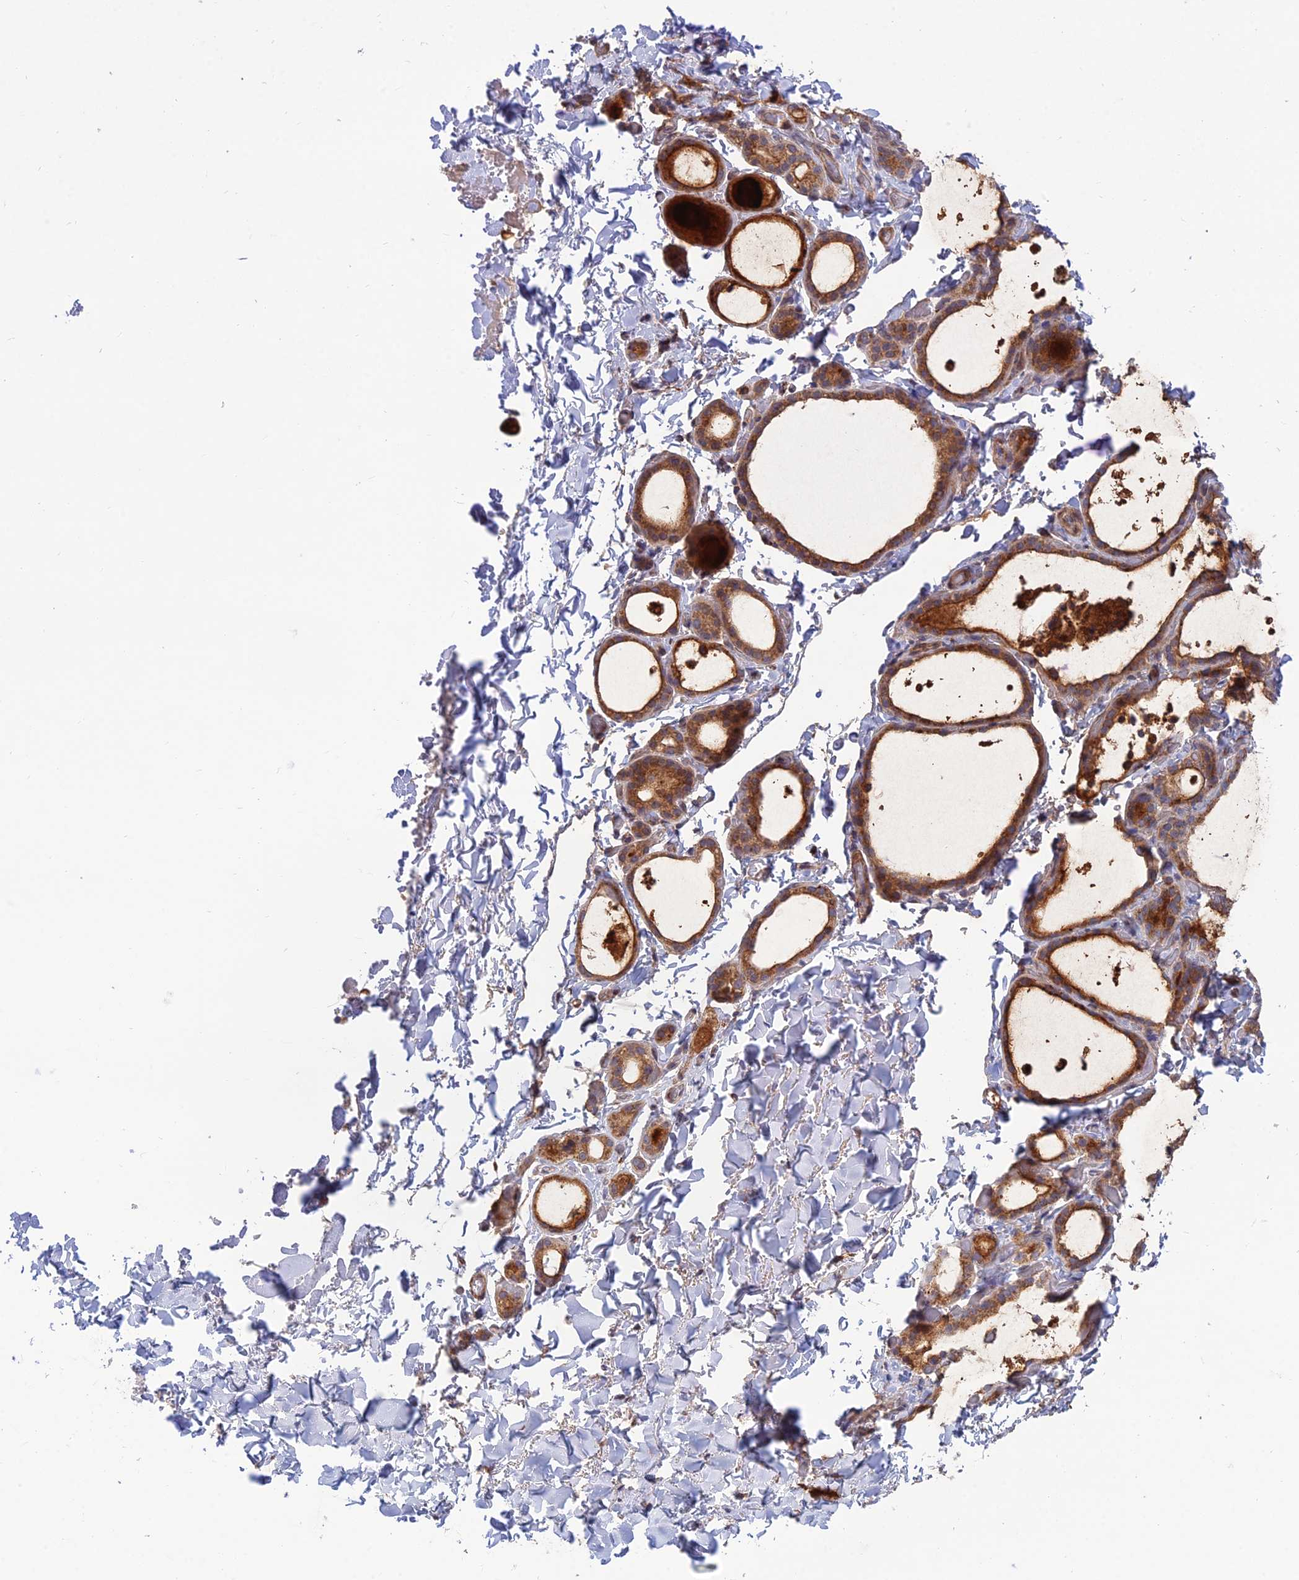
{"staining": {"intensity": "strong", "quantity": ">75%", "location": "cytoplasmic/membranous"}, "tissue": "thyroid gland", "cell_type": "Glandular cells", "image_type": "normal", "snomed": [{"axis": "morphology", "description": "Normal tissue, NOS"}, {"axis": "topography", "description": "Thyroid gland"}], "caption": "There is high levels of strong cytoplasmic/membranous positivity in glandular cells of unremarkable thyroid gland, as demonstrated by immunohistochemical staining (brown color).", "gene": "RIC8B", "patient": {"sex": "female", "age": 44}}